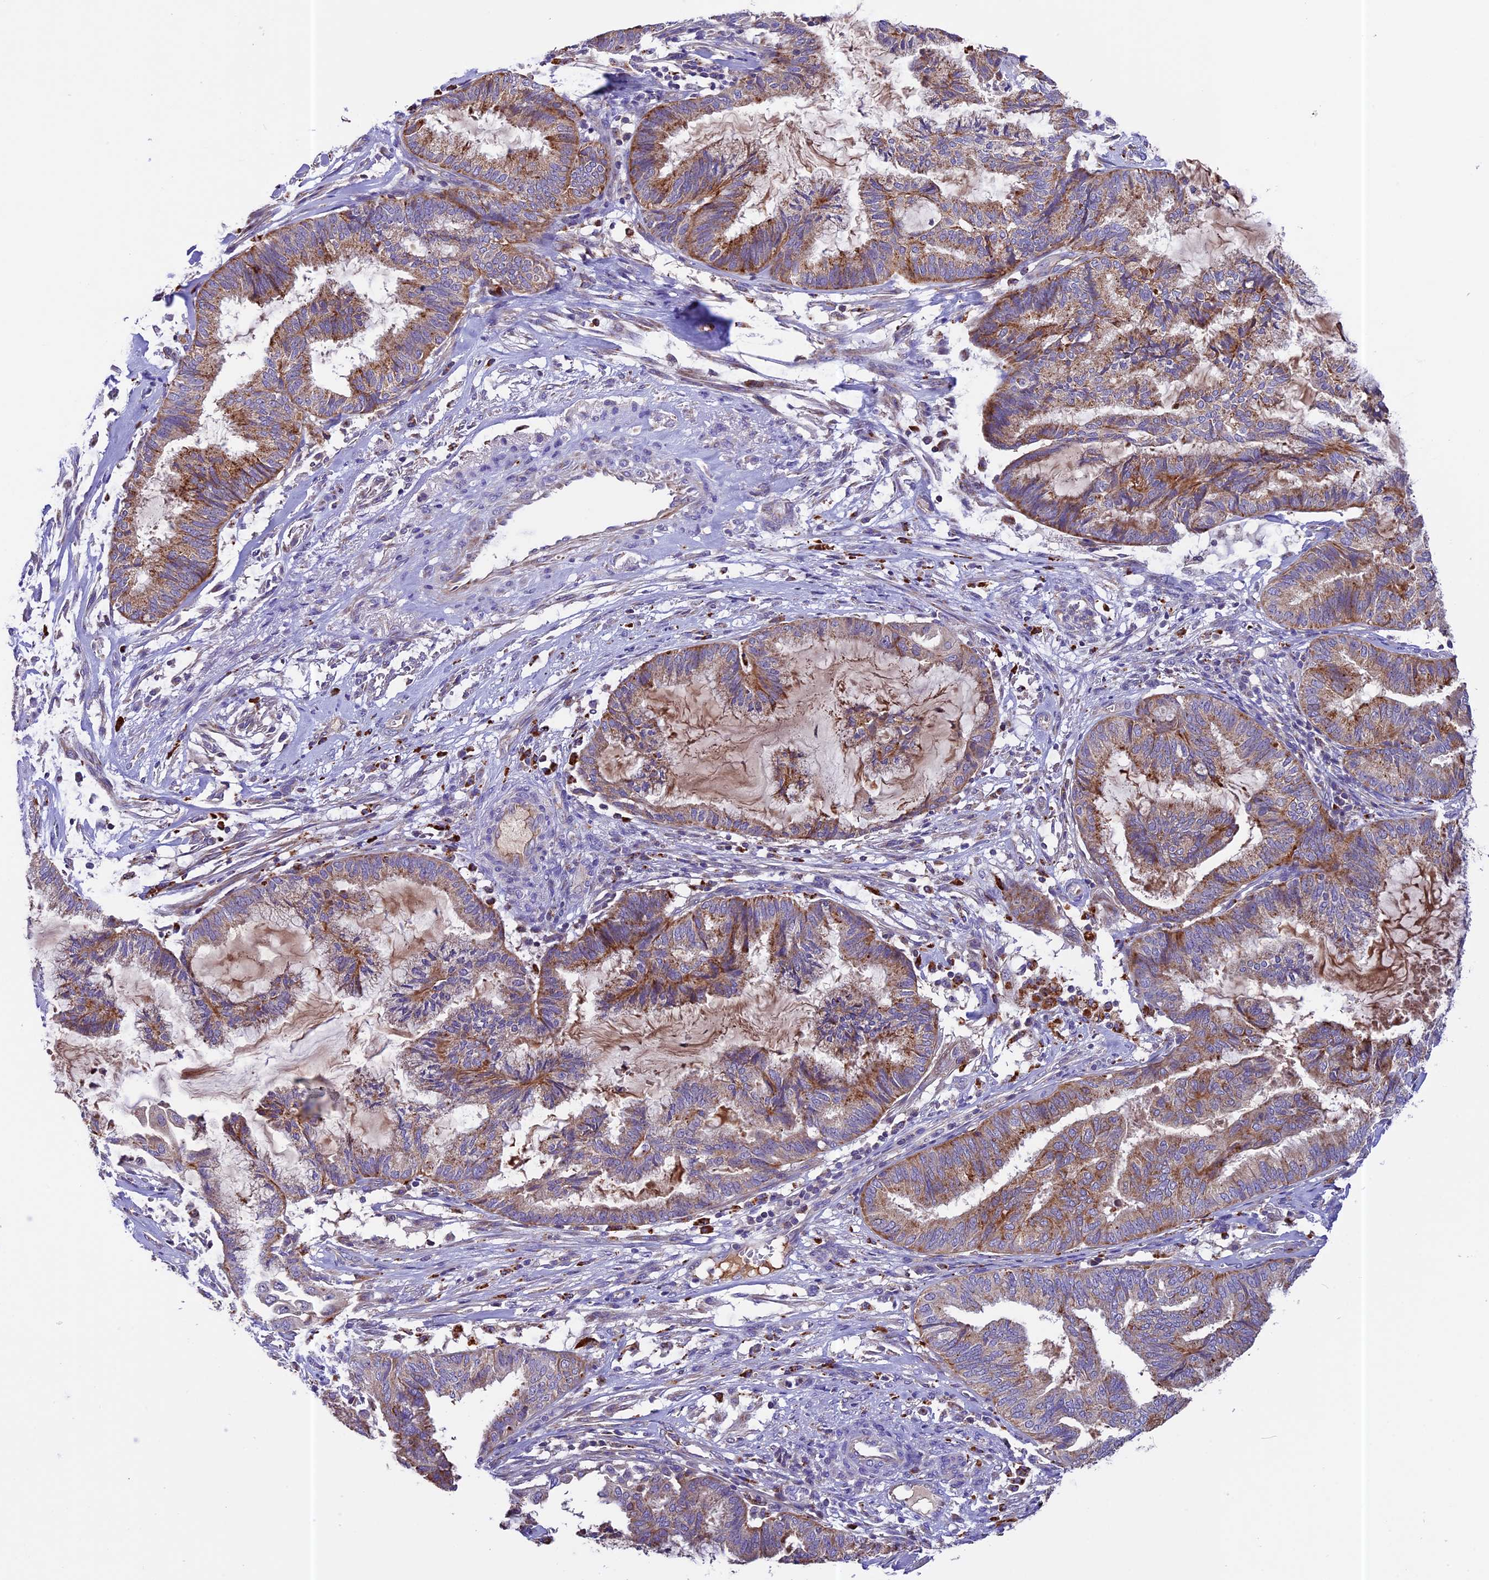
{"staining": {"intensity": "moderate", "quantity": ">75%", "location": "cytoplasmic/membranous"}, "tissue": "endometrial cancer", "cell_type": "Tumor cells", "image_type": "cancer", "snomed": [{"axis": "morphology", "description": "Adenocarcinoma, NOS"}, {"axis": "topography", "description": "Endometrium"}], "caption": "A high-resolution micrograph shows immunohistochemistry staining of adenocarcinoma (endometrial), which reveals moderate cytoplasmic/membranous expression in approximately >75% of tumor cells. (brown staining indicates protein expression, while blue staining denotes nuclei).", "gene": "METTL22", "patient": {"sex": "female", "age": 86}}